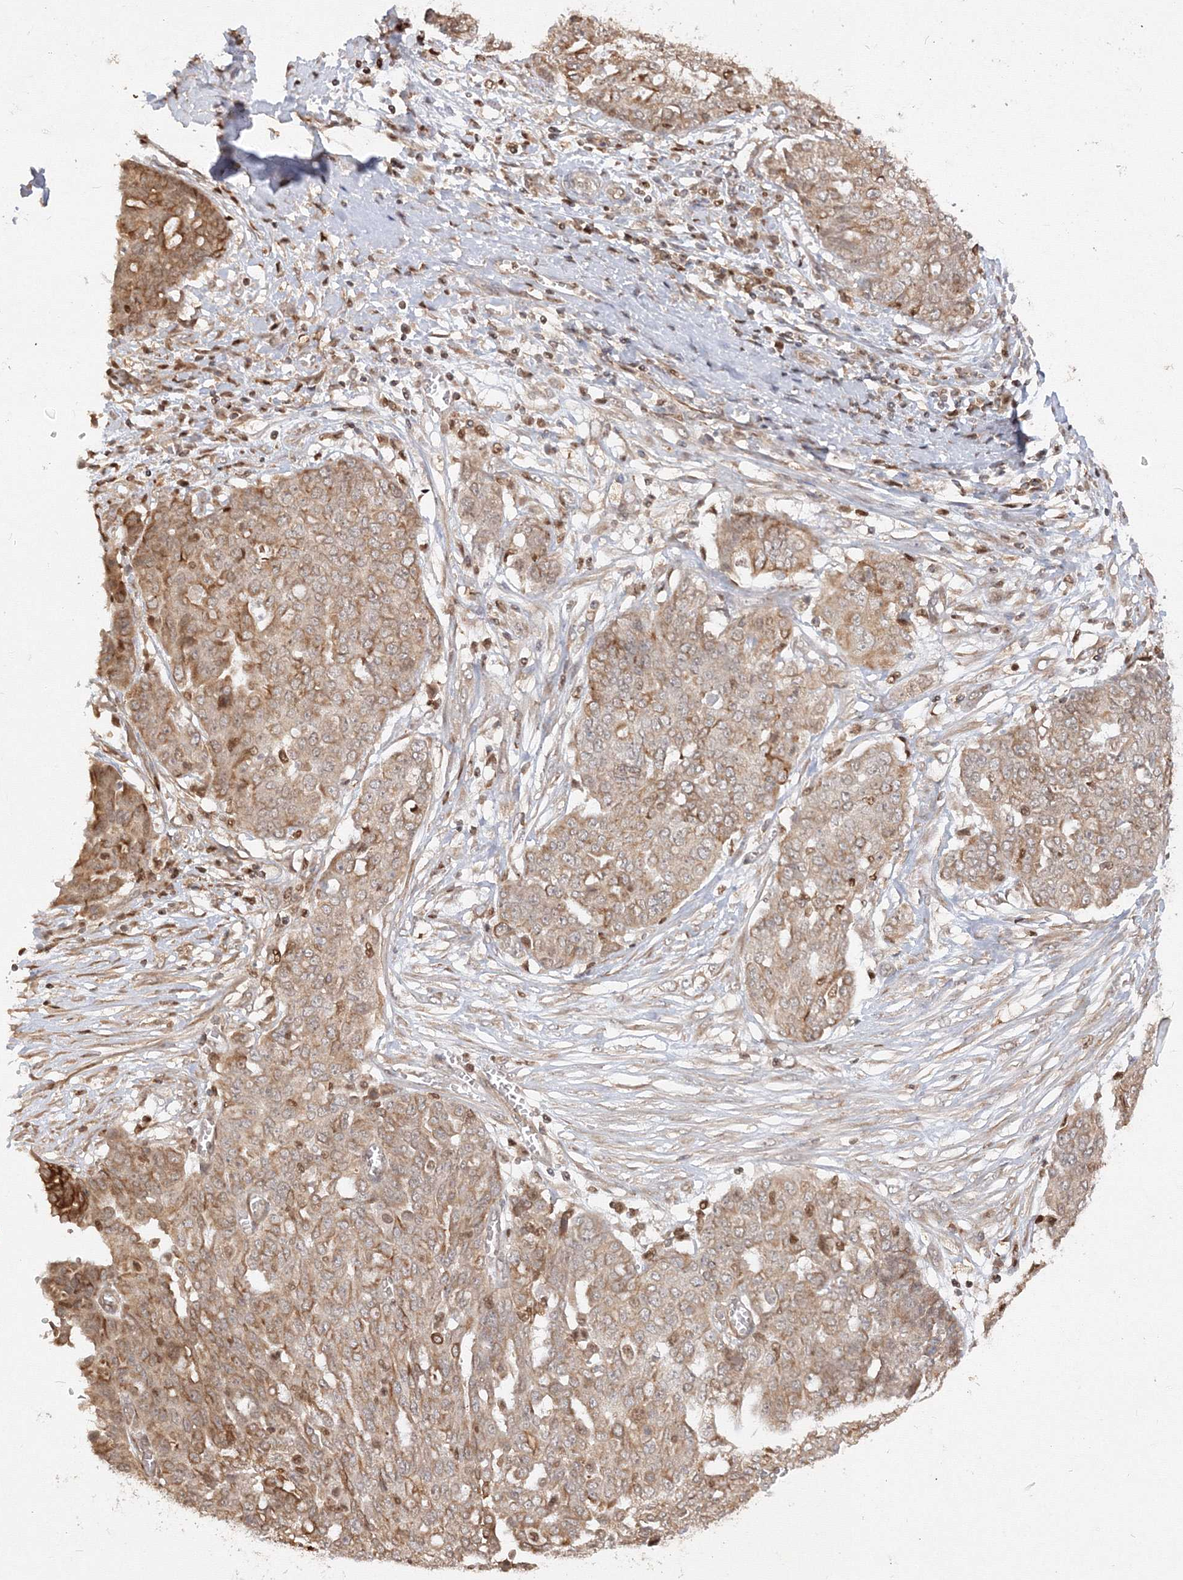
{"staining": {"intensity": "weak", "quantity": ">75%", "location": "cytoplasmic/membranous"}, "tissue": "ovarian cancer", "cell_type": "Tumor cells", "image_type": "cancer", "snomed": [{"axis": "morphology", "description": "Cystadenocarcinoma, serous, NOS"}, {"axis": "topography", "description": "Soft tissue"}, {"axis": "topography", "description": "Ovary"}], "caption": "Immunohistochemical staining of serous cystadenocarcinoma (ovarian) demonstrates low levels of weak cytoplasmic/membranous staining in approximately >75% of tumor cells.", "gene": "TMEM50B", "patient": {"sex": "female", "age": 57}}